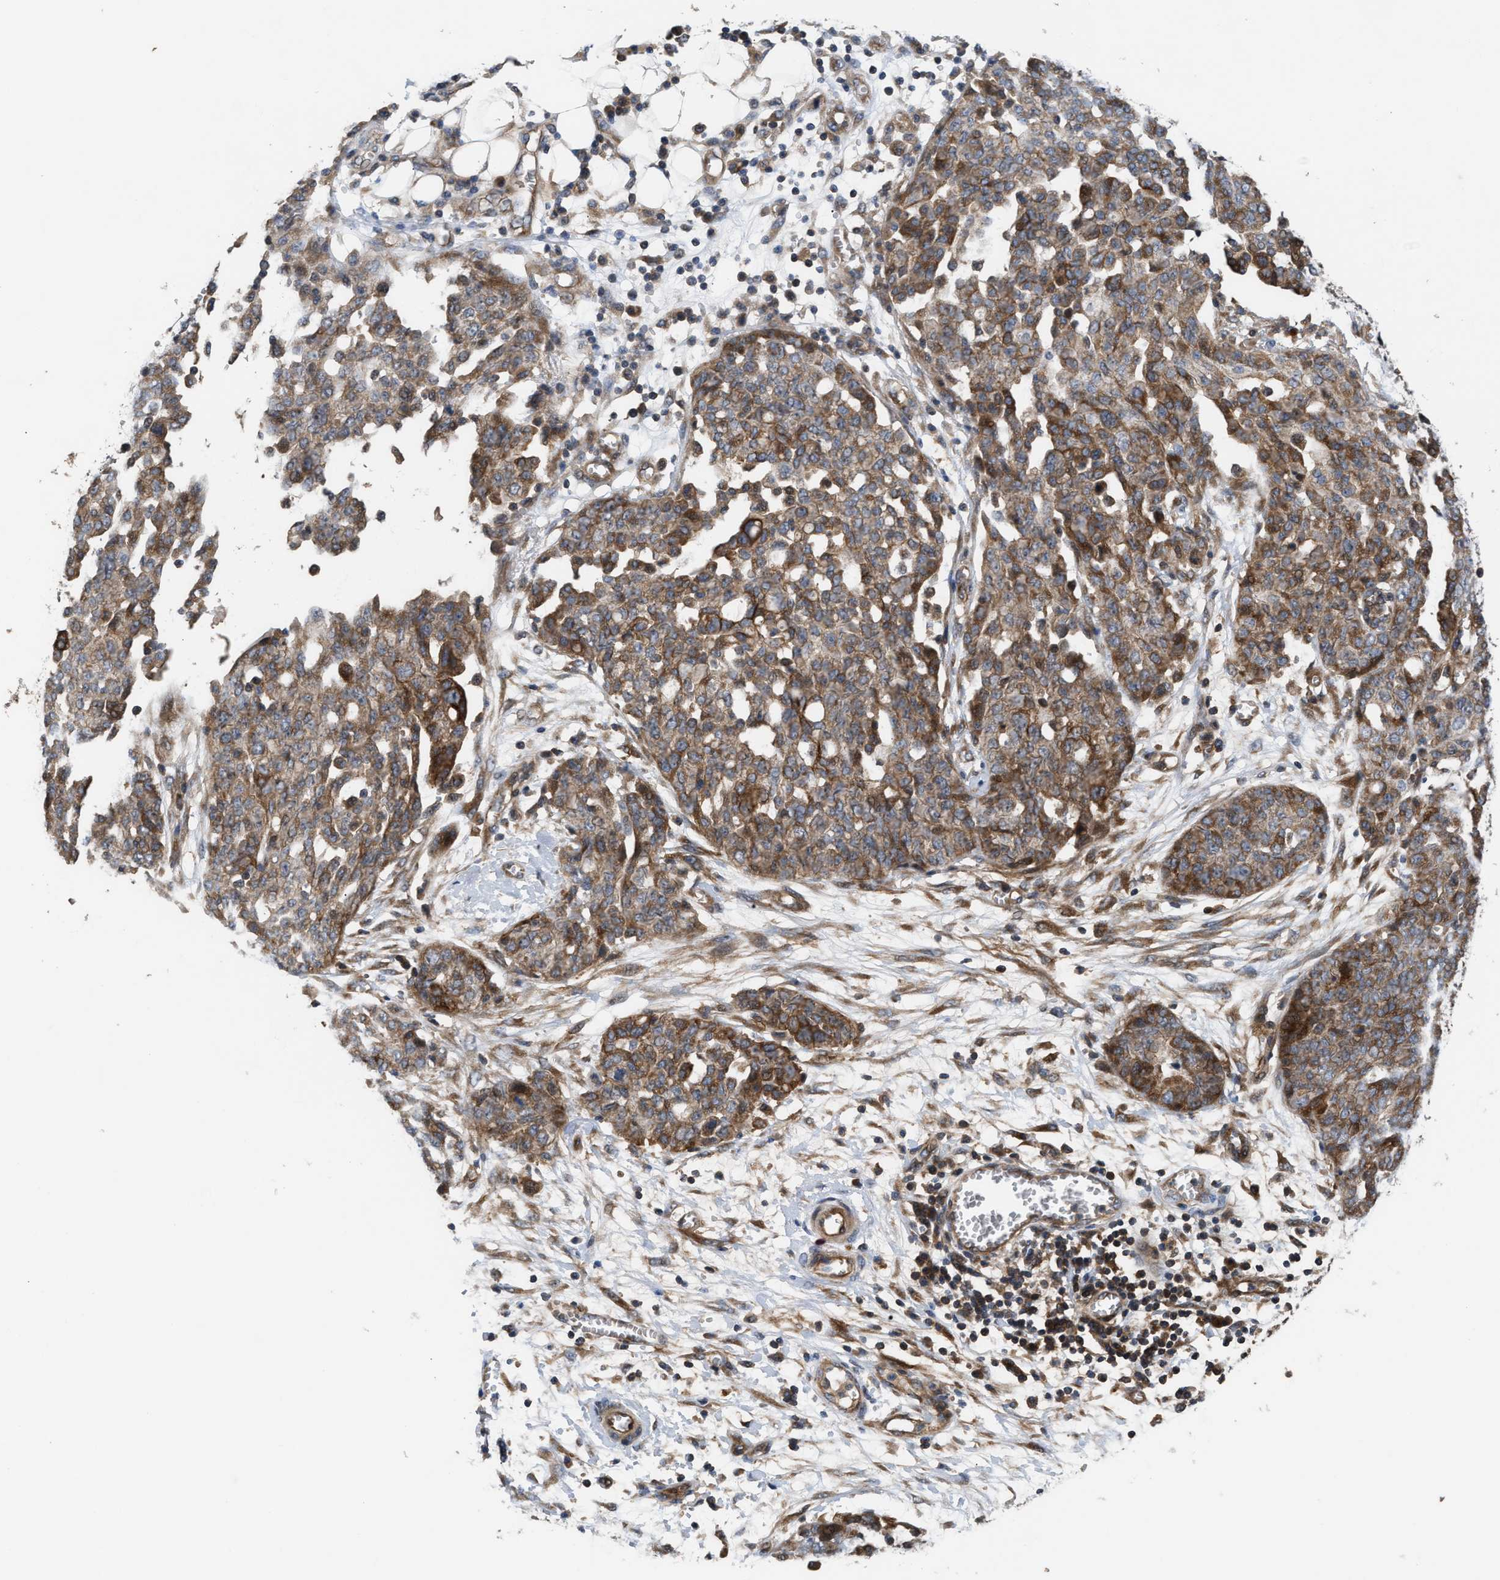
{"staining": {"intensity": "moderate", "quantity": ">75%", "location": "cytoplasmic/membranous"}, "tissue": "ovarian cancer", "cell_type": "Tumor cells", "image_type": "cancer", "snomed": [{"axis": "morphology", "description": "Cystadenocarcinoma, serous, NOS"}, {"axis": "topography", "description": "Soft tissue"}, {"axis": "topography", "description": "Ovary"}], "caption": "Ovarian cancer stained with a brown dye demonstrates moderate cytoplasmic/membranous positive positivity in approximately >75% of tumor cells.", "gene": "STAU1", "patient": {"sex": "female", "age": 57}}